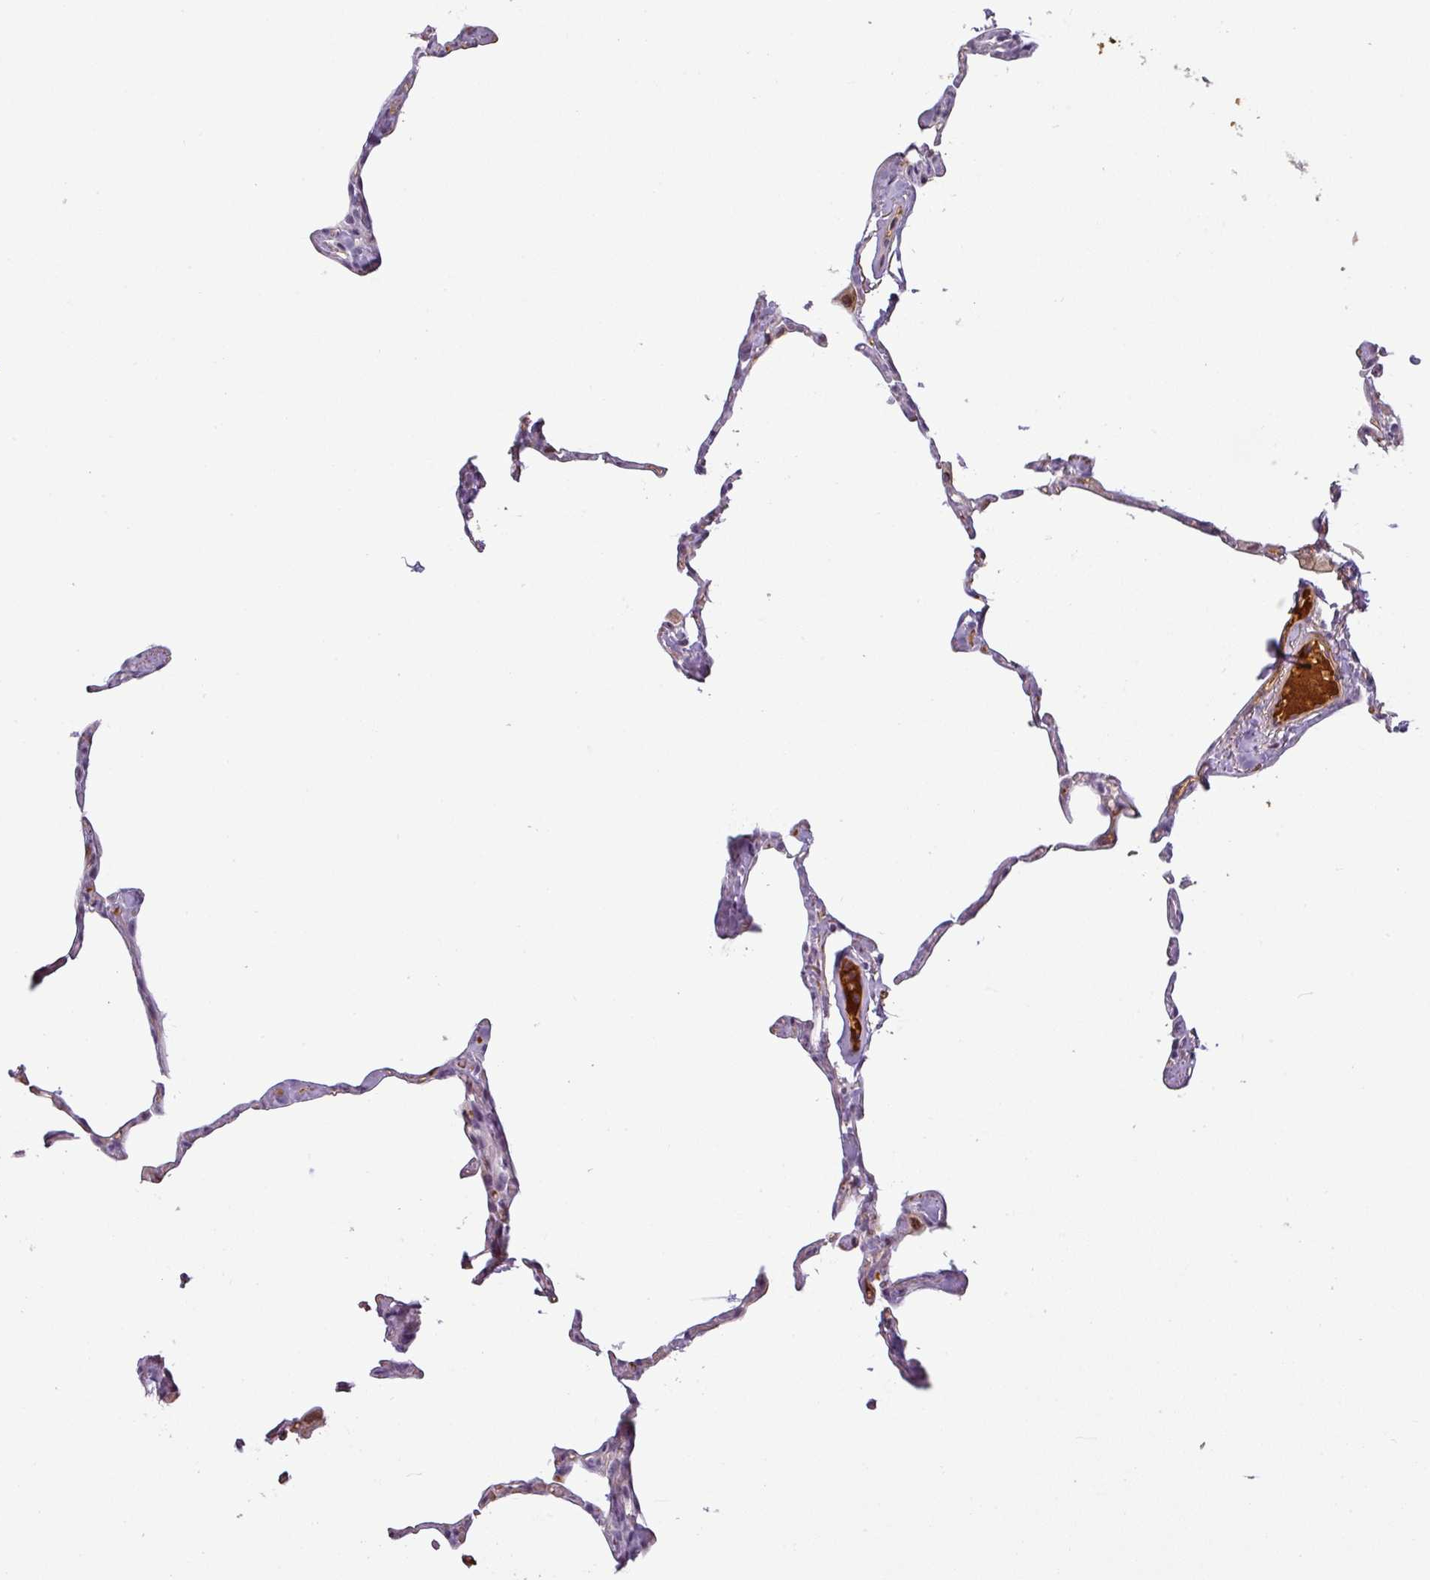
{"staining": {"intensity": "negative", "quantity": "none", "location": "none"}, "tissue": "lung", "cell_type": "Alveolar cells", "image_type": "normal", "snomed": [{"axis": "morphology", "description": "Normal tissue, NOS"}, {"axis": "topography", "description": "Lung"}], "caption": "Micrograph shows no significant protein positivity in alveolar cells of normal lung.", "gene": "APOC1", "patient": {"sex": "male", "age": 65}}